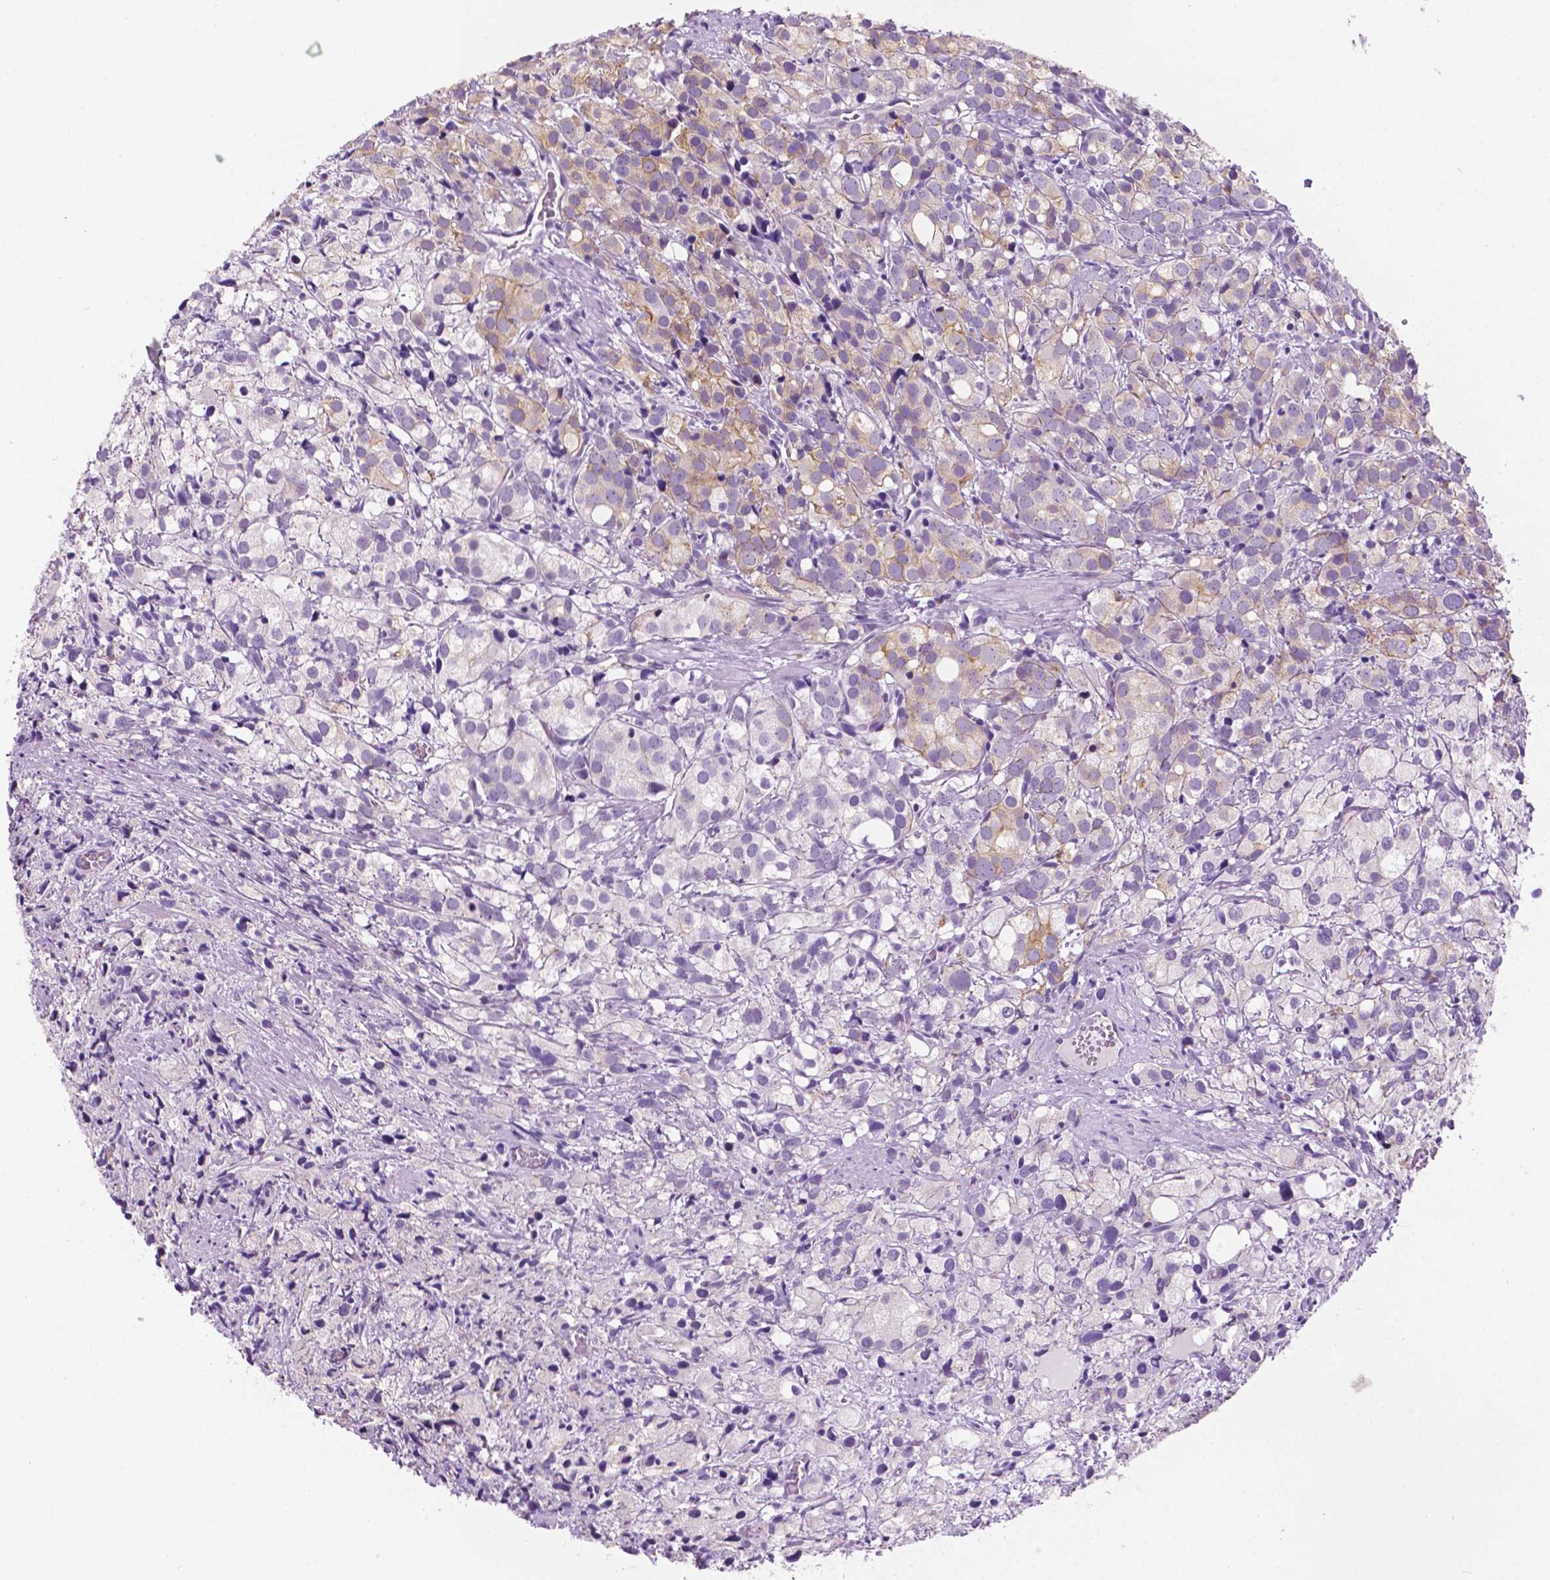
{"staining": {"intensity": "weak", "quantity": "<25%", "location": "cytoplasmic/membranous"}, "tissue": "prostate cancer", "cell_type": "Tumor cells", "image_type": "cancer", "snomed": [{"axis": "morphology", "description": "Adenocarcinoma, High grade"}, {"axis": "topography", "description": "Prostate"}], "caption": "Tumor cells show no significant positivity in high-grade adenocarcinoma (prostate).", "gene": "PPL", "patient": {"sex": "male", "age": 86}}